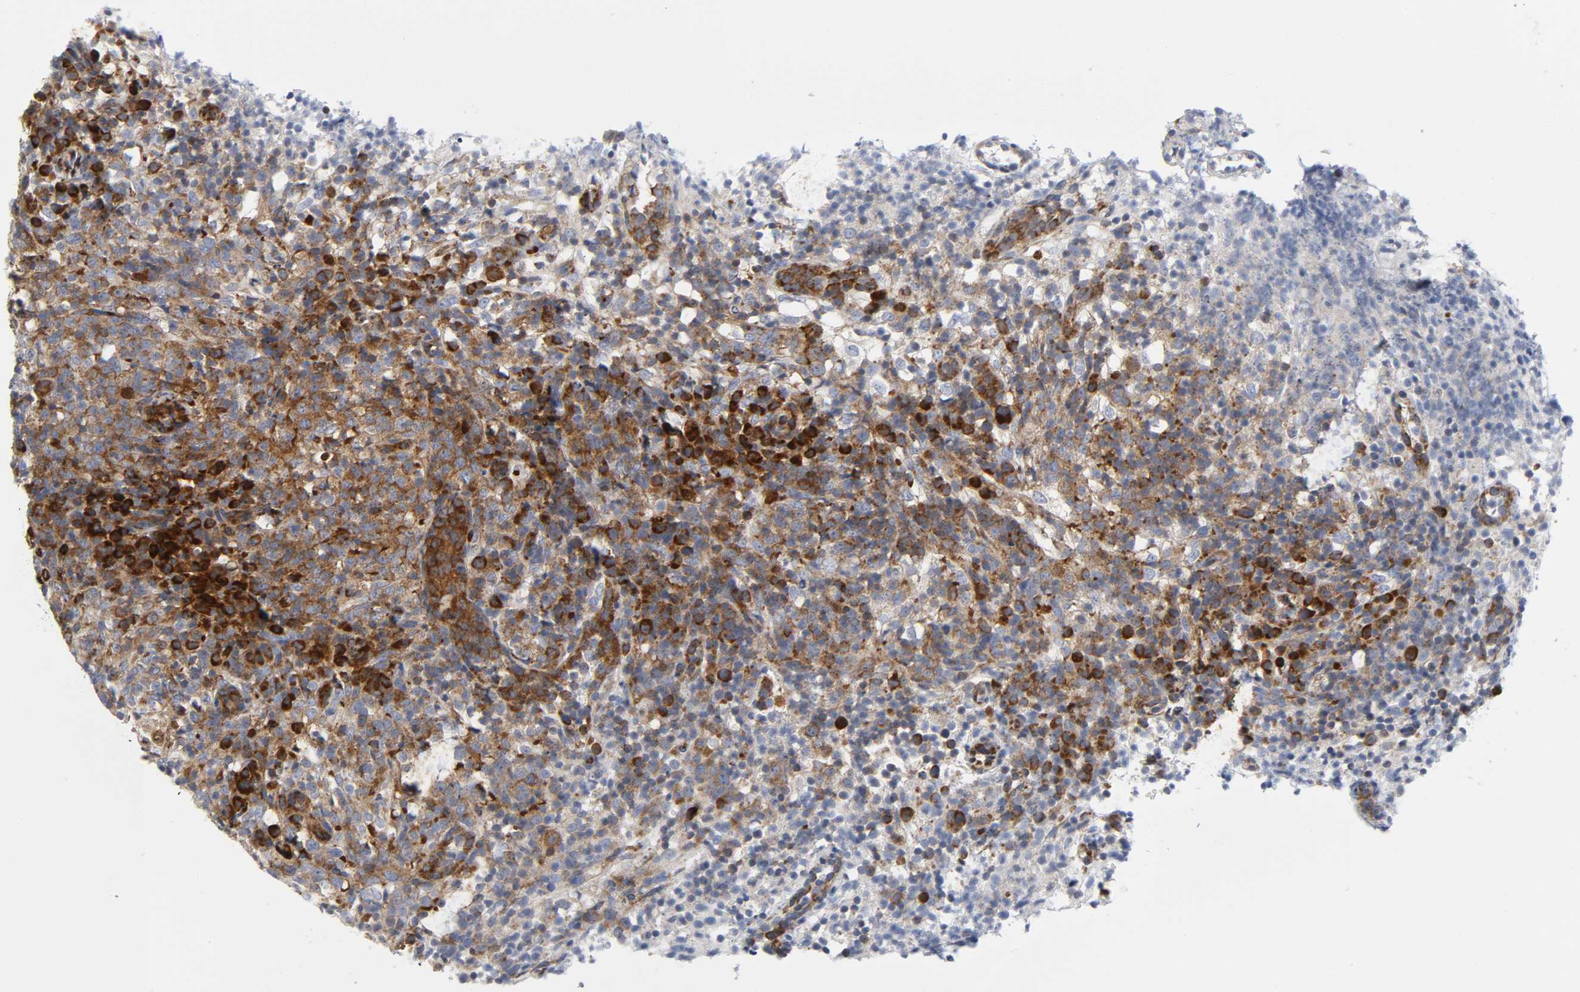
{"staining": {"intensity": "strong", "quantity": ">75%", "location": "cytoplasmic/membranous"}, "tissue": "lymphoma", "cell_type": "Tumor cells", "image_type": "cancer", "snomed": [{"axis": "morphology", "description": "Malignant lymphoma, non-Hodgkin's type, High grade"}, {"axis": "topography", "description": "Lymph node"}], "caption": "Lymphoma tissue demonstrates strong cytoplasmic/membranous positivity in about >75% of tumor cells (IHC, brightfield microscopy, high magnification).", "gene": "REL", "patient": {"sex": "female", "age": 76}}